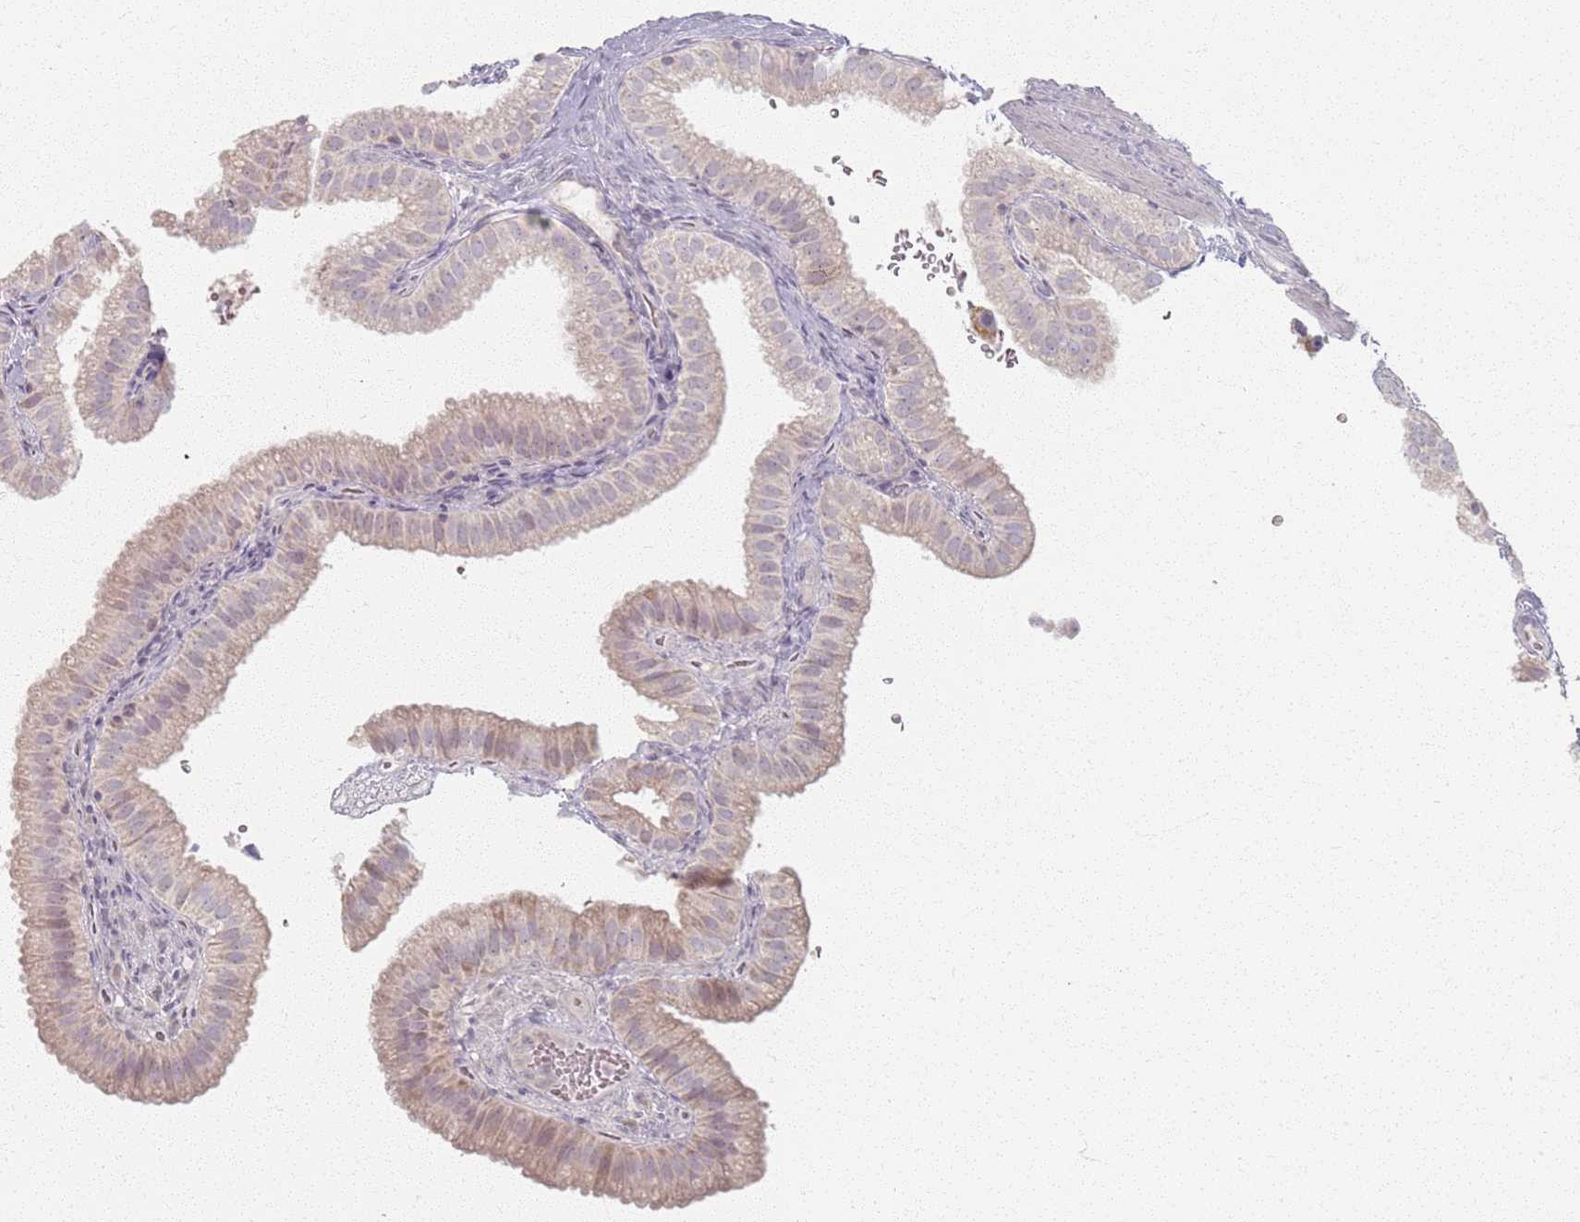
{"staining": {"intensity": "moderate", "quantity": ">75%", "location": "cytoplasmic/membranous"}, "tissue": "gallbladder", "cell_type": "Glandular cells", "image_type": "normal", "snomed": [{"axis": "morphology", "description": "Normal tissue, NOS"}, {"axis": "topography", "description": "Gallbladder"}], "caption": "Immunohistochemistry (IHC) photomicrograph of benign gallbladder stained for a protein (brown), which exhibits medium levels of moderate cytoplasmic/membranous positivity in about >75% of glandular cells.", "gene": "PKD2L2", "patient": {"sex": "female", "age": 61}}